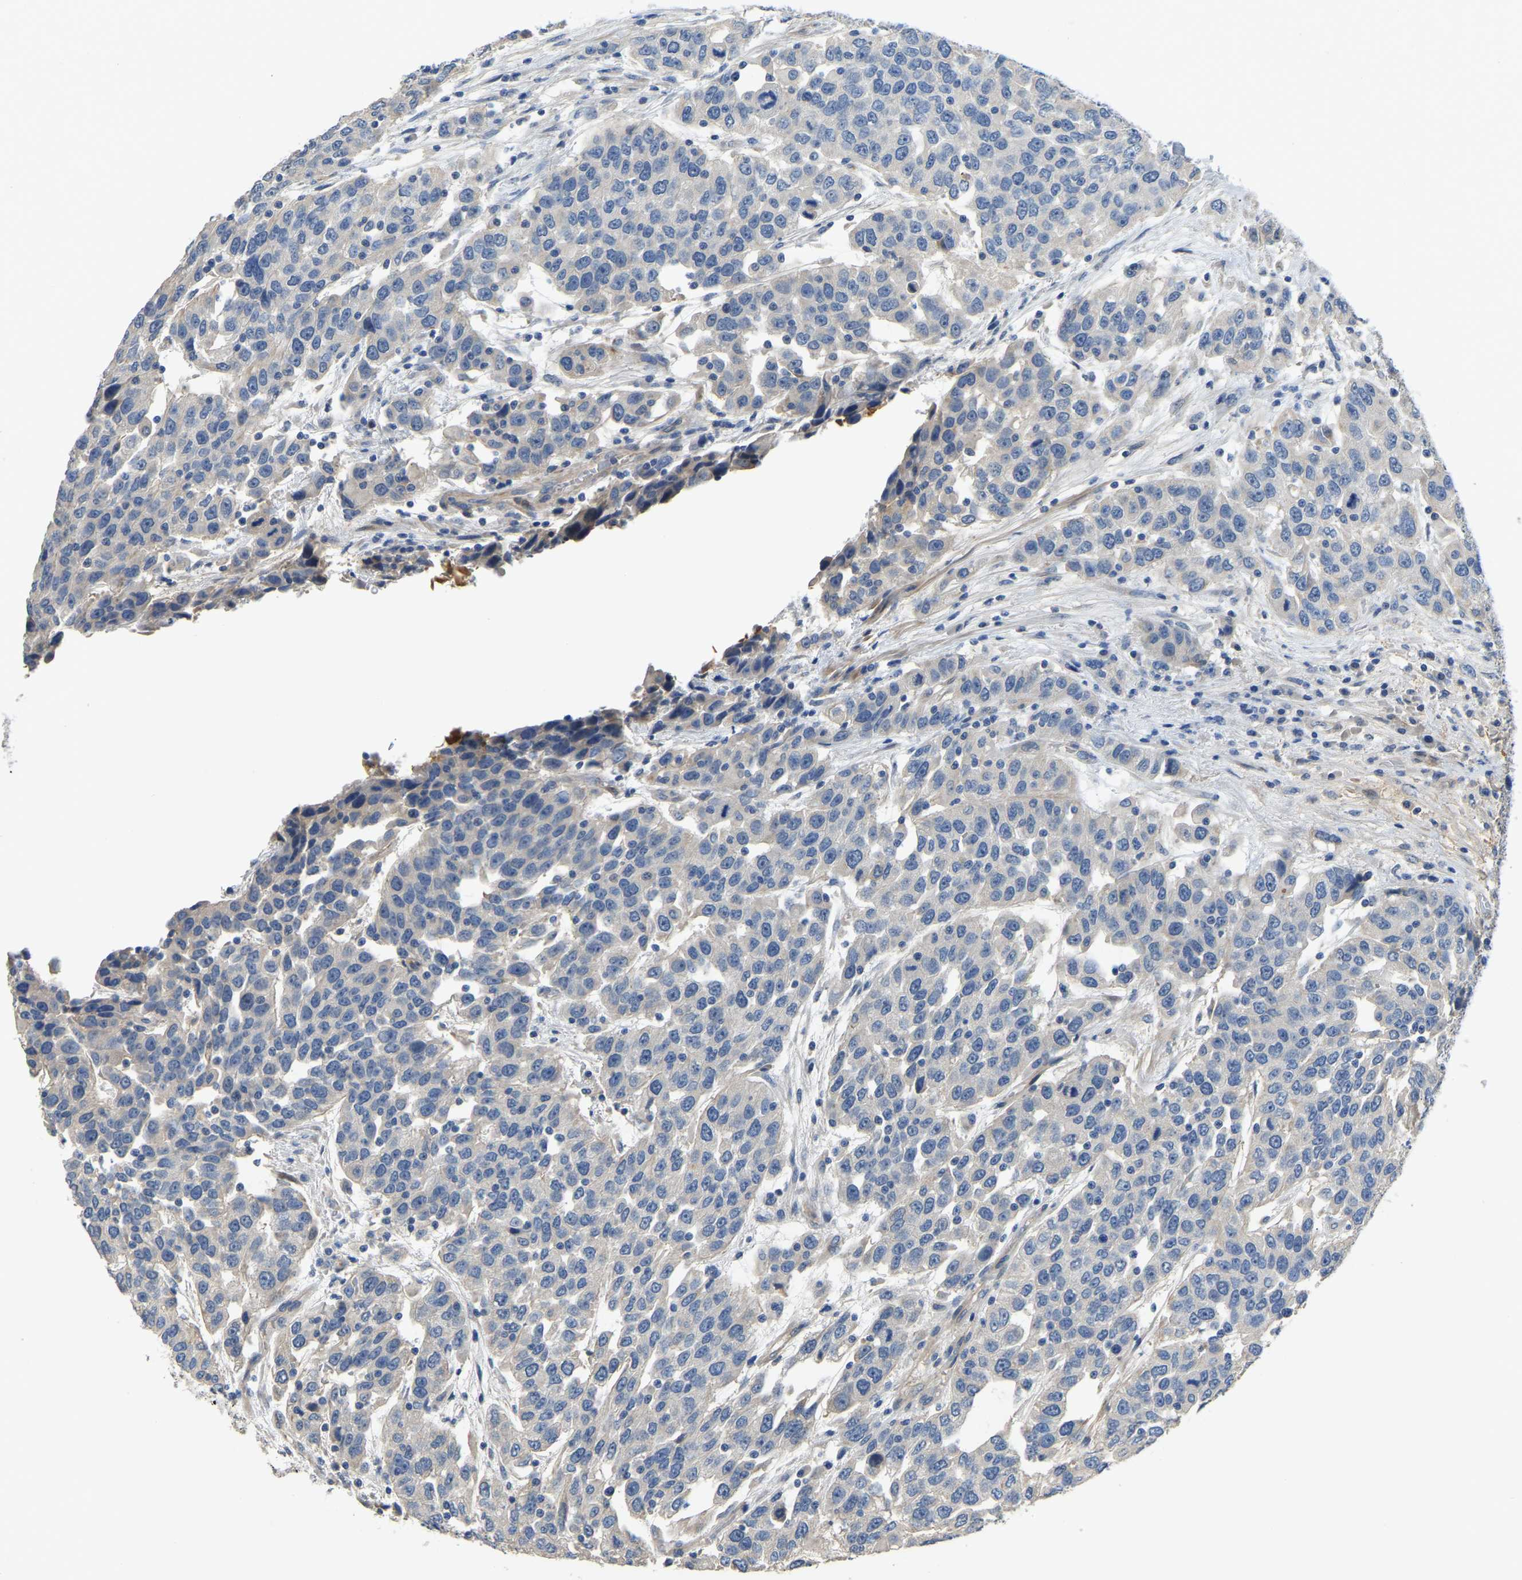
{"staining": {"intensity": "negative", "quantity": "none", "location": "none"}, "tissue": "urothelial cancer", "cell_type": "Tumor cells", "image_type": "cancer", "snomed": [{"axis": "morphology", "description": "Urothelial carcinoma, High grade"}, {"axis": "topography", "description": "Urinary bladder"}], "caption": "The micrograph reveals no significant staining in tumor cells of urothelial cancer.", "gene": "HIGD2B", "patient": {"sex": "female", "age": 80}}